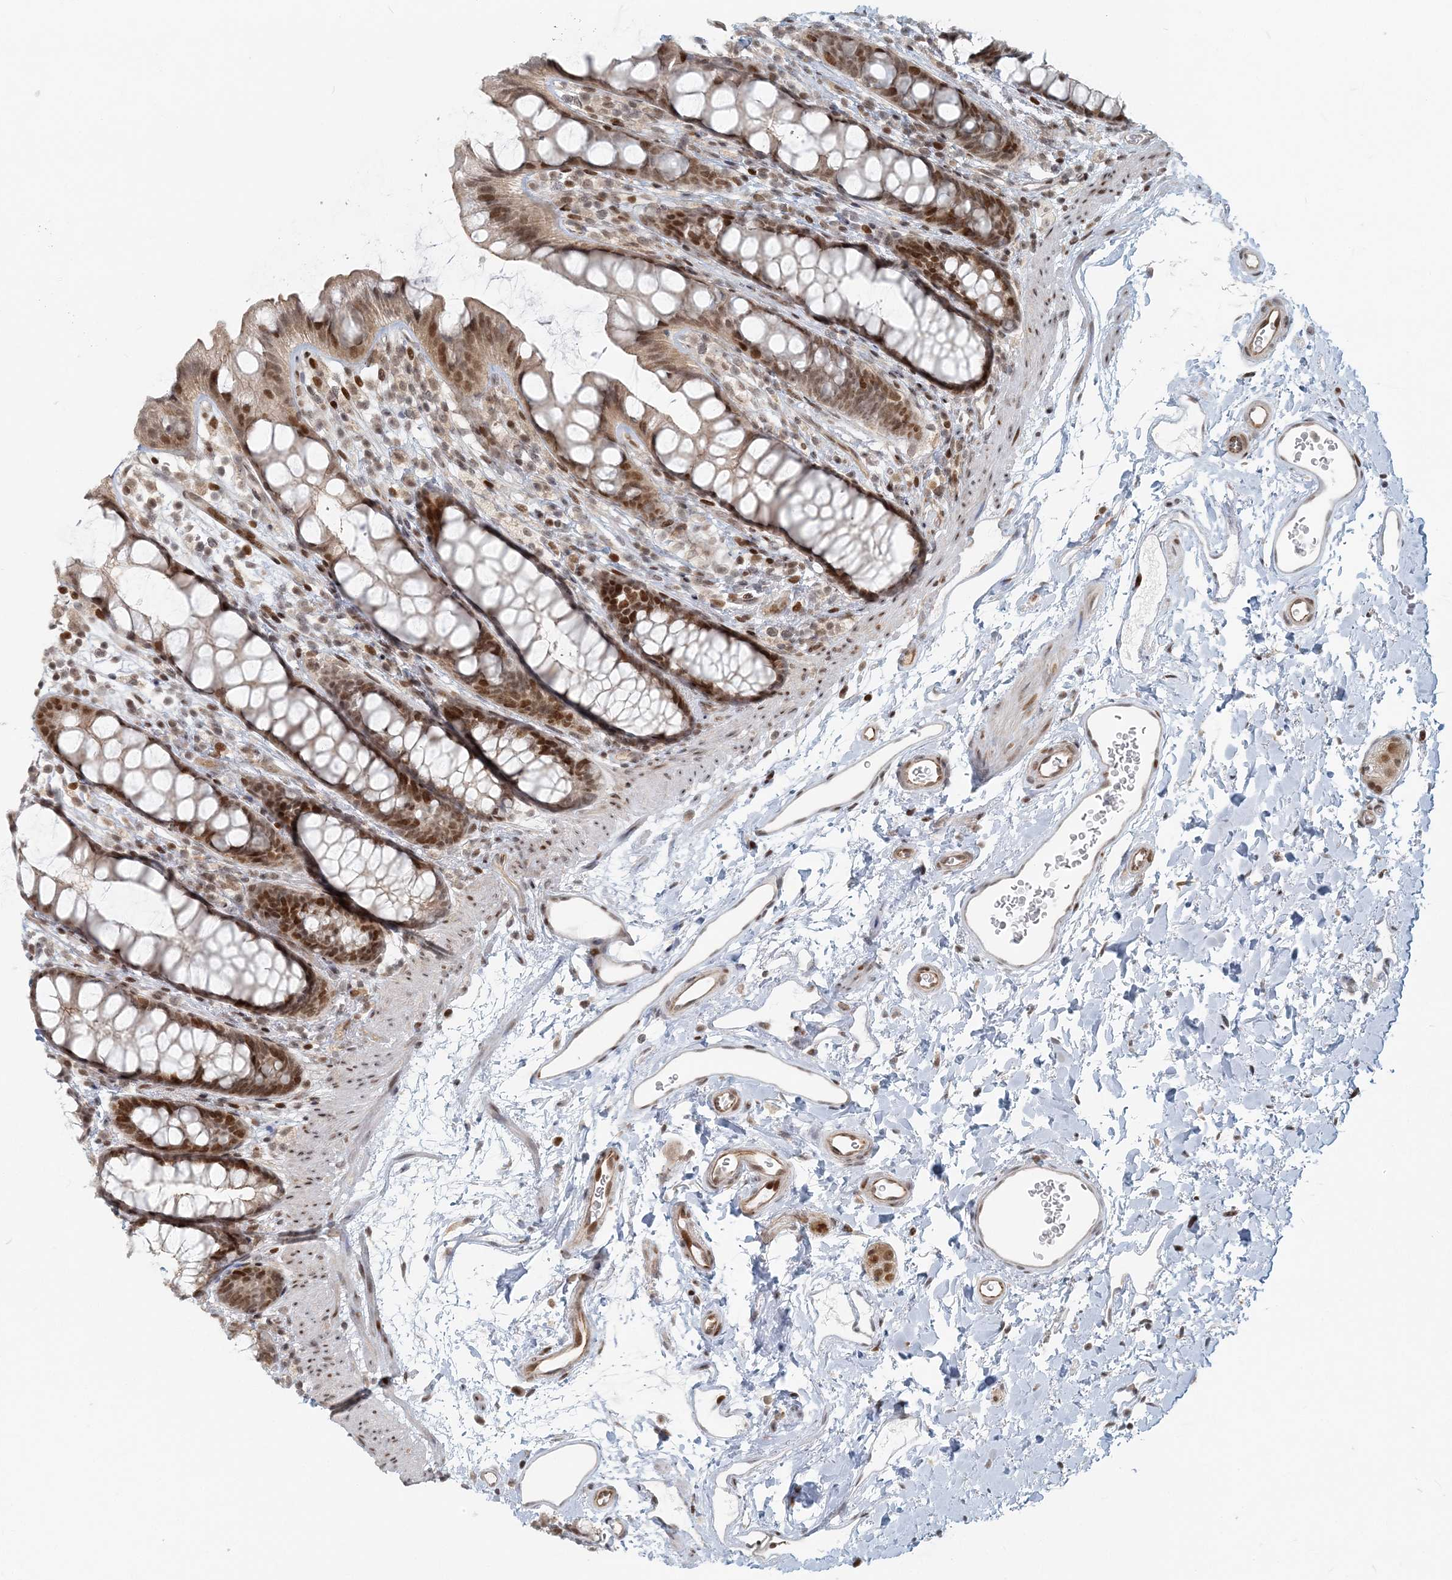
{"staining": {"intensity": "moderate", "quantity": ">75%", "location": "nuclear"}, "tissue": "rectum", "cell_type": "Glandular cells", "image_type": "normal", "snomed": [{"axis": "morphology", "description": "Normal tissue, NOS"}, {"axis": "topography", "description": "Rectum"}], "caption": "Immunohistochemistry (IHC) of benign rectum displays medium levels of moderate nuclear staining in about >75% of glandular cells.", "gene": "BAZ1B", "patient": {"sex": "female", "age": 65}}